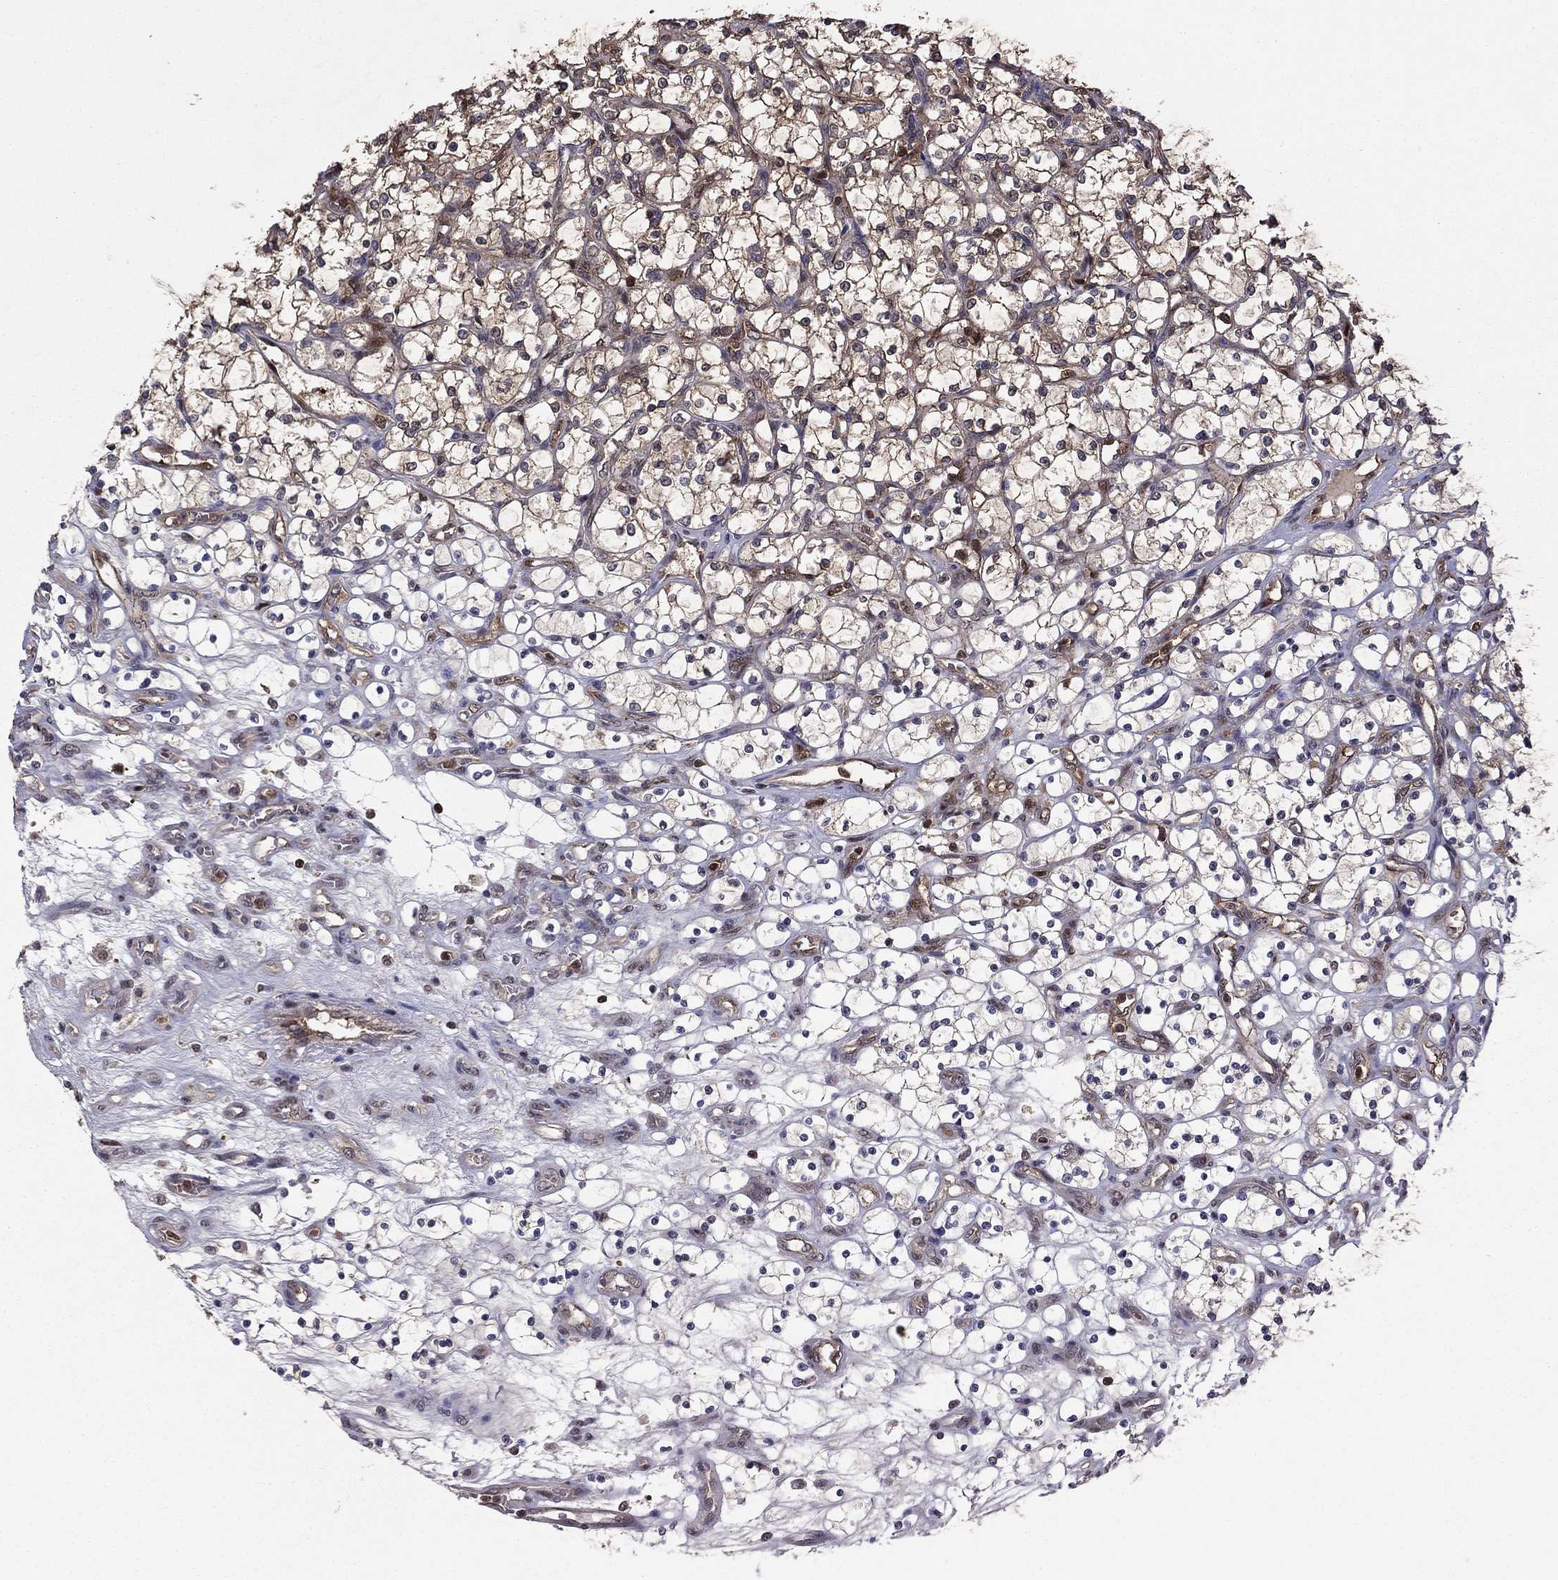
{"staining": {"intensity": "moderate", "quantity": "25%-75%", "location": "cytoplasmic/membranous"}, "tissue": "renal cancer", "cell_type": "Tumor cells", "image_type": "cancer", "snomed": [{"axis": "morphology", "description": "Adenocarcinoma, NOS"}, {"axis": "topography", "description": "Kidney"}], "caption": "Renal cancer (adenocarcinoma) was stained to show a protein in brown. There is medium levels of moderate cytoplasmic/membranous staining in about 25%-75% of tumor cells.", "gene": "APPBP2", "patient": {"sex": "female", "age": 69}}